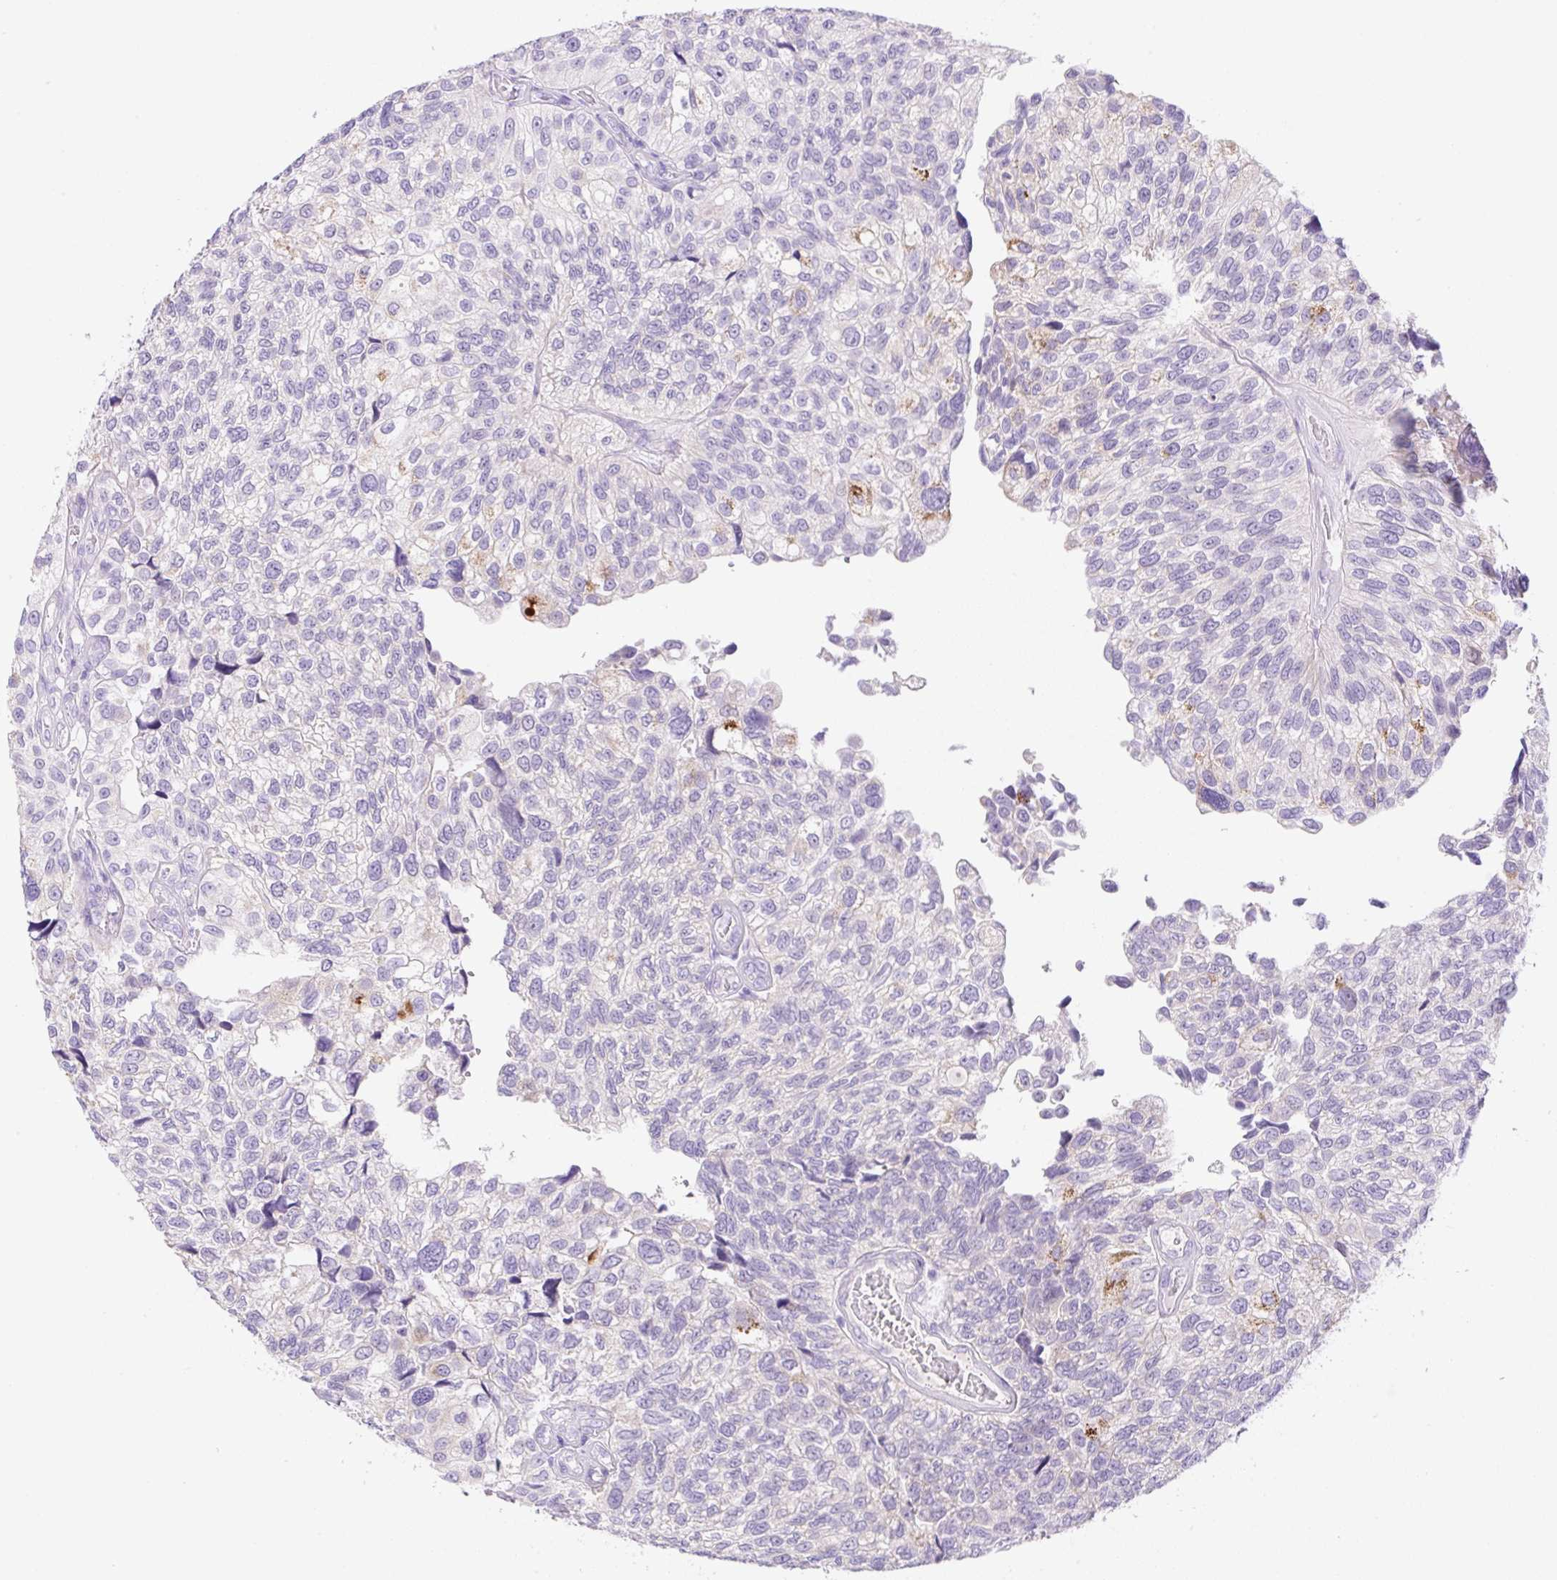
{"staining": {"intensity": "negative", "quantity": "none", "location": "none"}, "tissue": "urothelial cancer", "cell_type": "Tumor cells", "image_type": "cancer", "snomed": [{"axis": "morphology", "description": "Urothelial carcinoma, NOS"}, {"axis": "topography", "description": "Urinary bladder"}], "caption": "Urothelial cancer was stained to show a protein in brown. There is no significant staining in tumor cells.", "gene": "NDST3", "patient": {"sex": "male", "age": 87}}